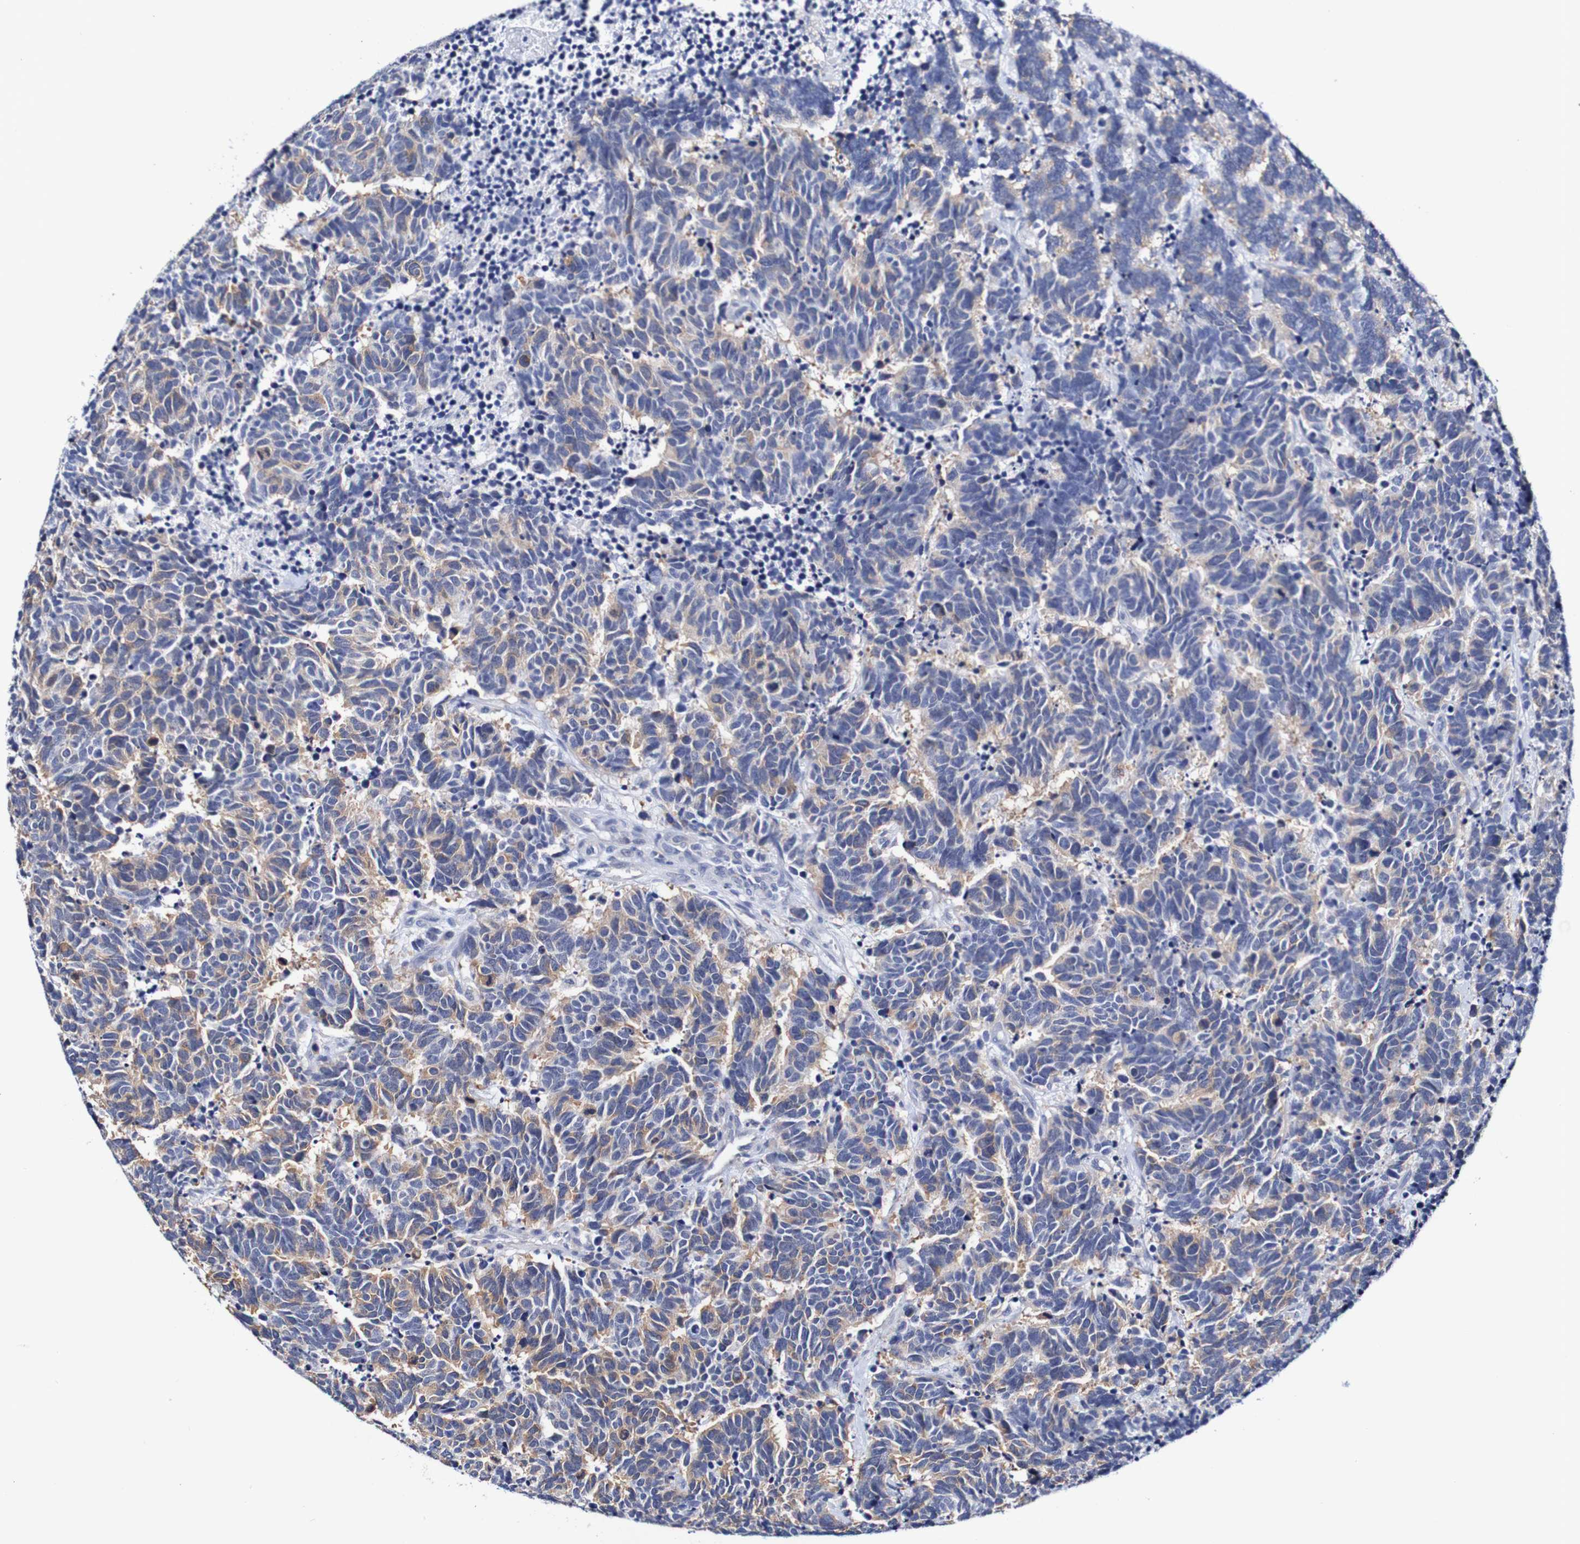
{"staining": {"intensity": "weak", "quantity": "25%-75%", "location": "cytoplasmic/membranous"}, "tissue": "carcinoid", "cell_type": "Tumor cells", "image_type": "cancer", "snomed": [{"axis": "morphology", "description": "Carcinoma, NOS"}, {"axis": "morphology", "description": "Carcinoid, malignant, NOS"}, {"axis": "topography", "description": "Urinary bladder"}], "caption": "This is a photomicrograph of immunohistochemistry (IHC) staining of carcinoma, which shows weak staining in the cytoplasmic/membranous of tumor cells.", "gene": "ACVR1C", "patient": {"sex": "male", "age": 57}}